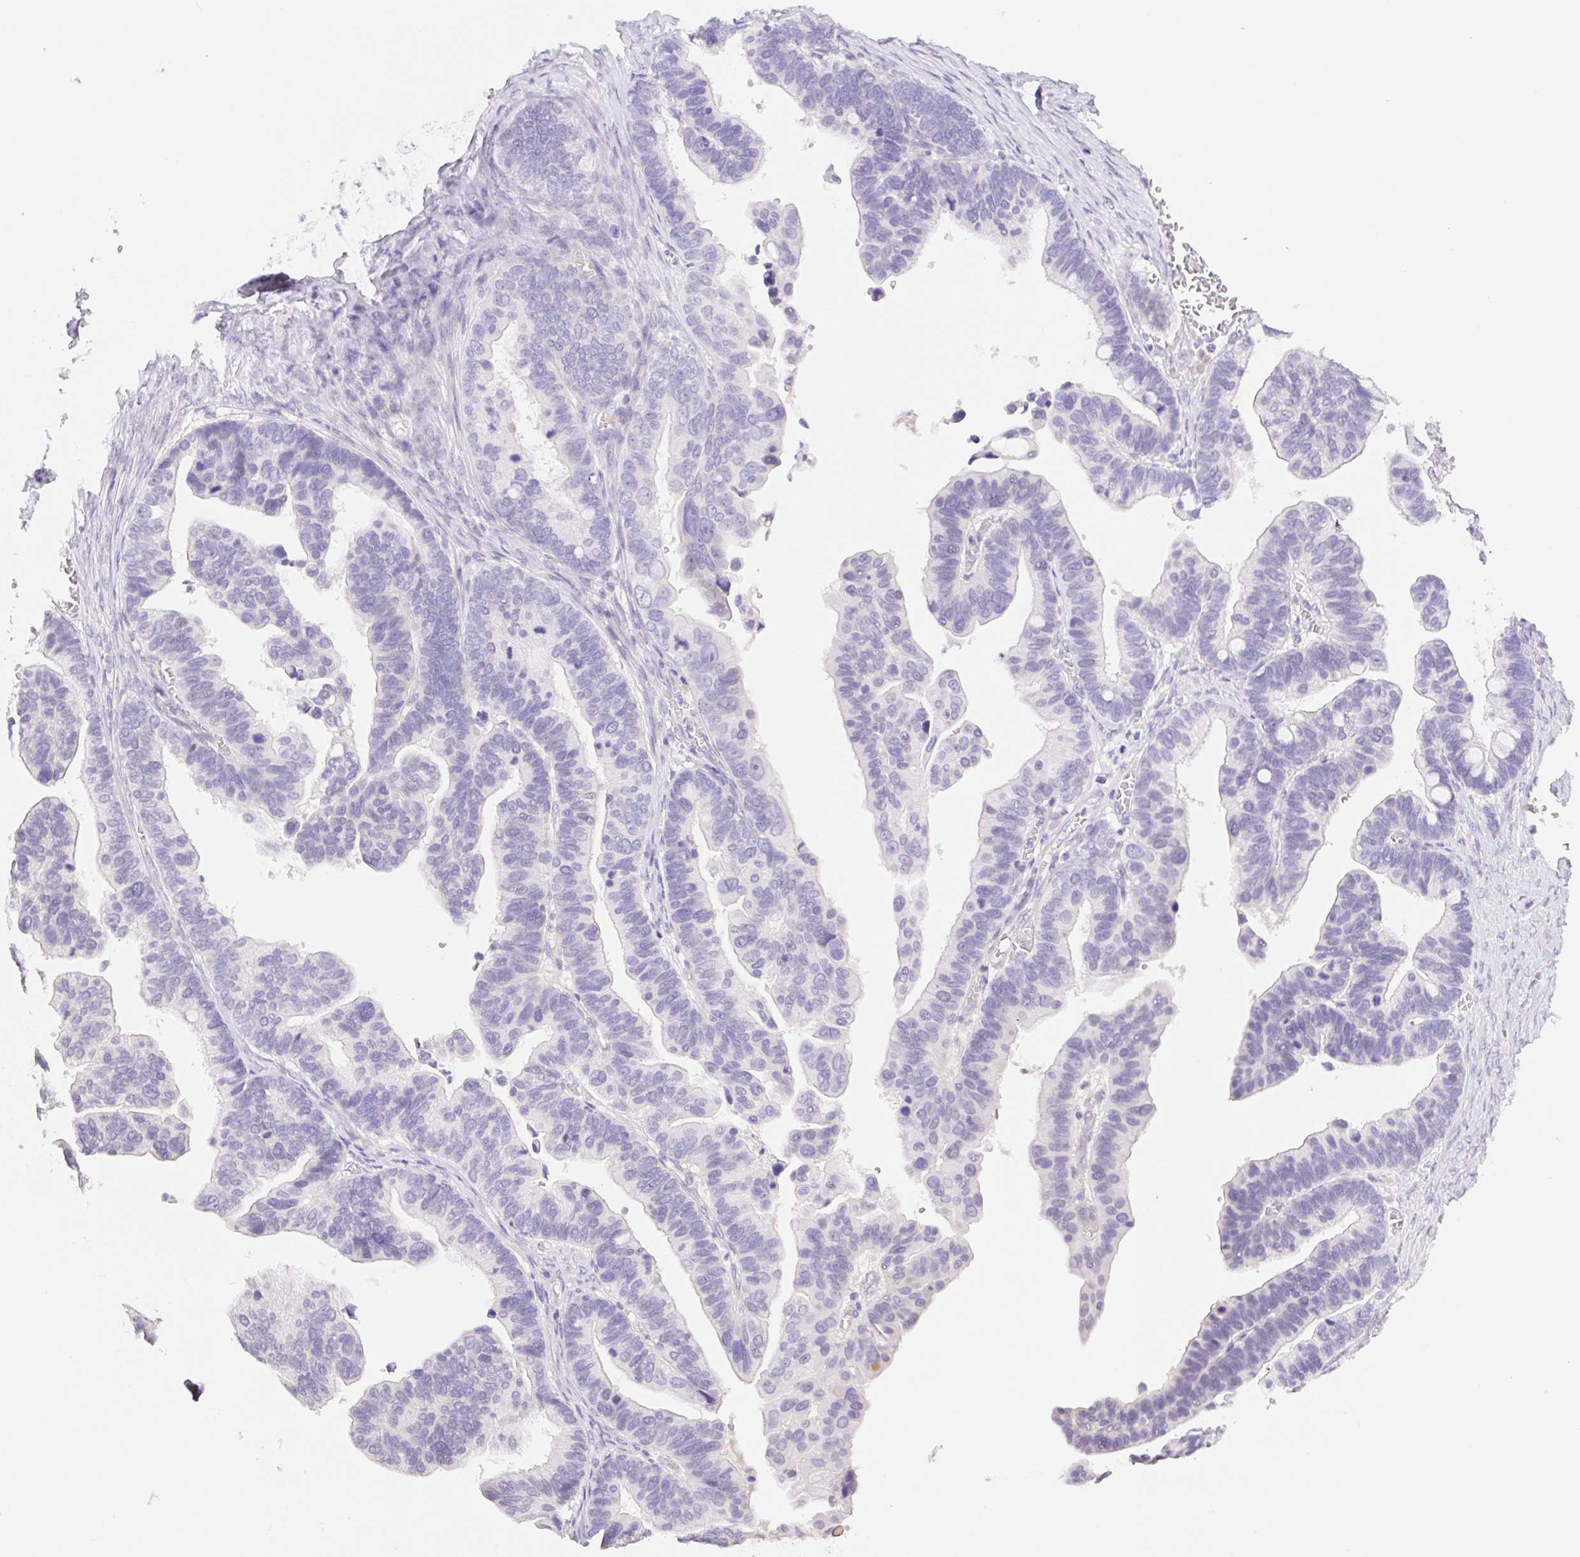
{"staining": {"intensity": "negative", "quantity": "none", "location": "none"}, "tissue": "ovarian cancer", "cell_type": "Tumor cells", "image_type": "cancer", "snomed": [{"axis": "morphology", "description": "Cystadenocarcinoma, serous, NOS"}, {"axis": "topography", "description": "Ovary"}], "caption": "High power microscopy micrograph of an immunohistochemistry (IHC) photomicrograph of ovarian cancer (serous cystadenocarcinoma), revealing no significant expression in tumor cells.", "gene": "HCRTR2", "patient": {"sex": "female", "age": 56}}